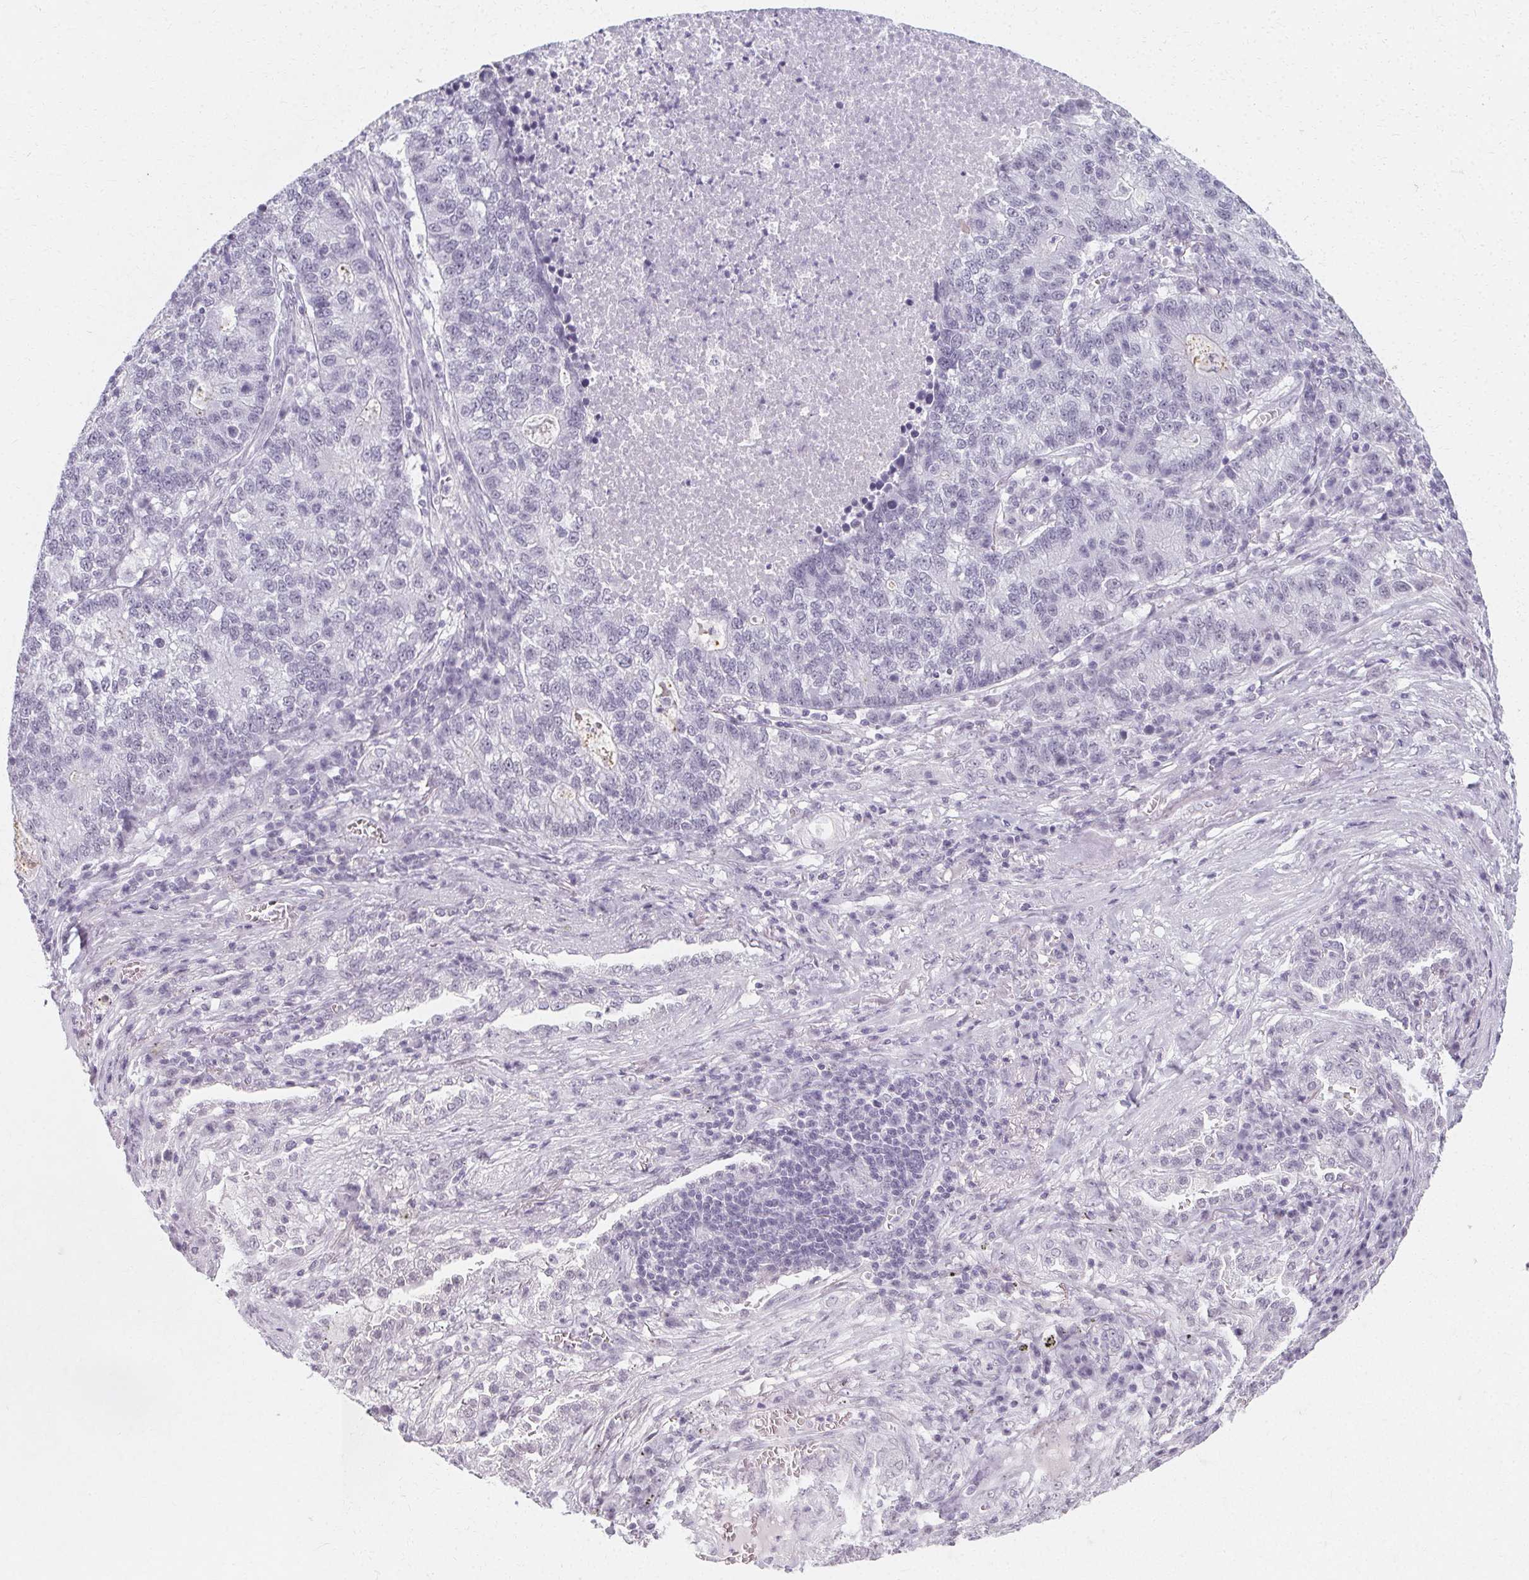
{"staining": {"intensity": "negative", "quantity": "none", "location": "none"}, "tissue": "lung cancer", "cell_type": "Tumor cells", "image_type": "cancer", "snomed": [{"axis": "morphology", "description": "Adenocarcinoma, NOS"}, {"axis": "topography", "description": "Lung"}], "caption": "This is a photomicrograph of IHC staining of adenocarcinoma (lung), which shows no expression in tumor cells.", "gene": "SYNPR", "patient": {"sex": "male", "age": 57}}